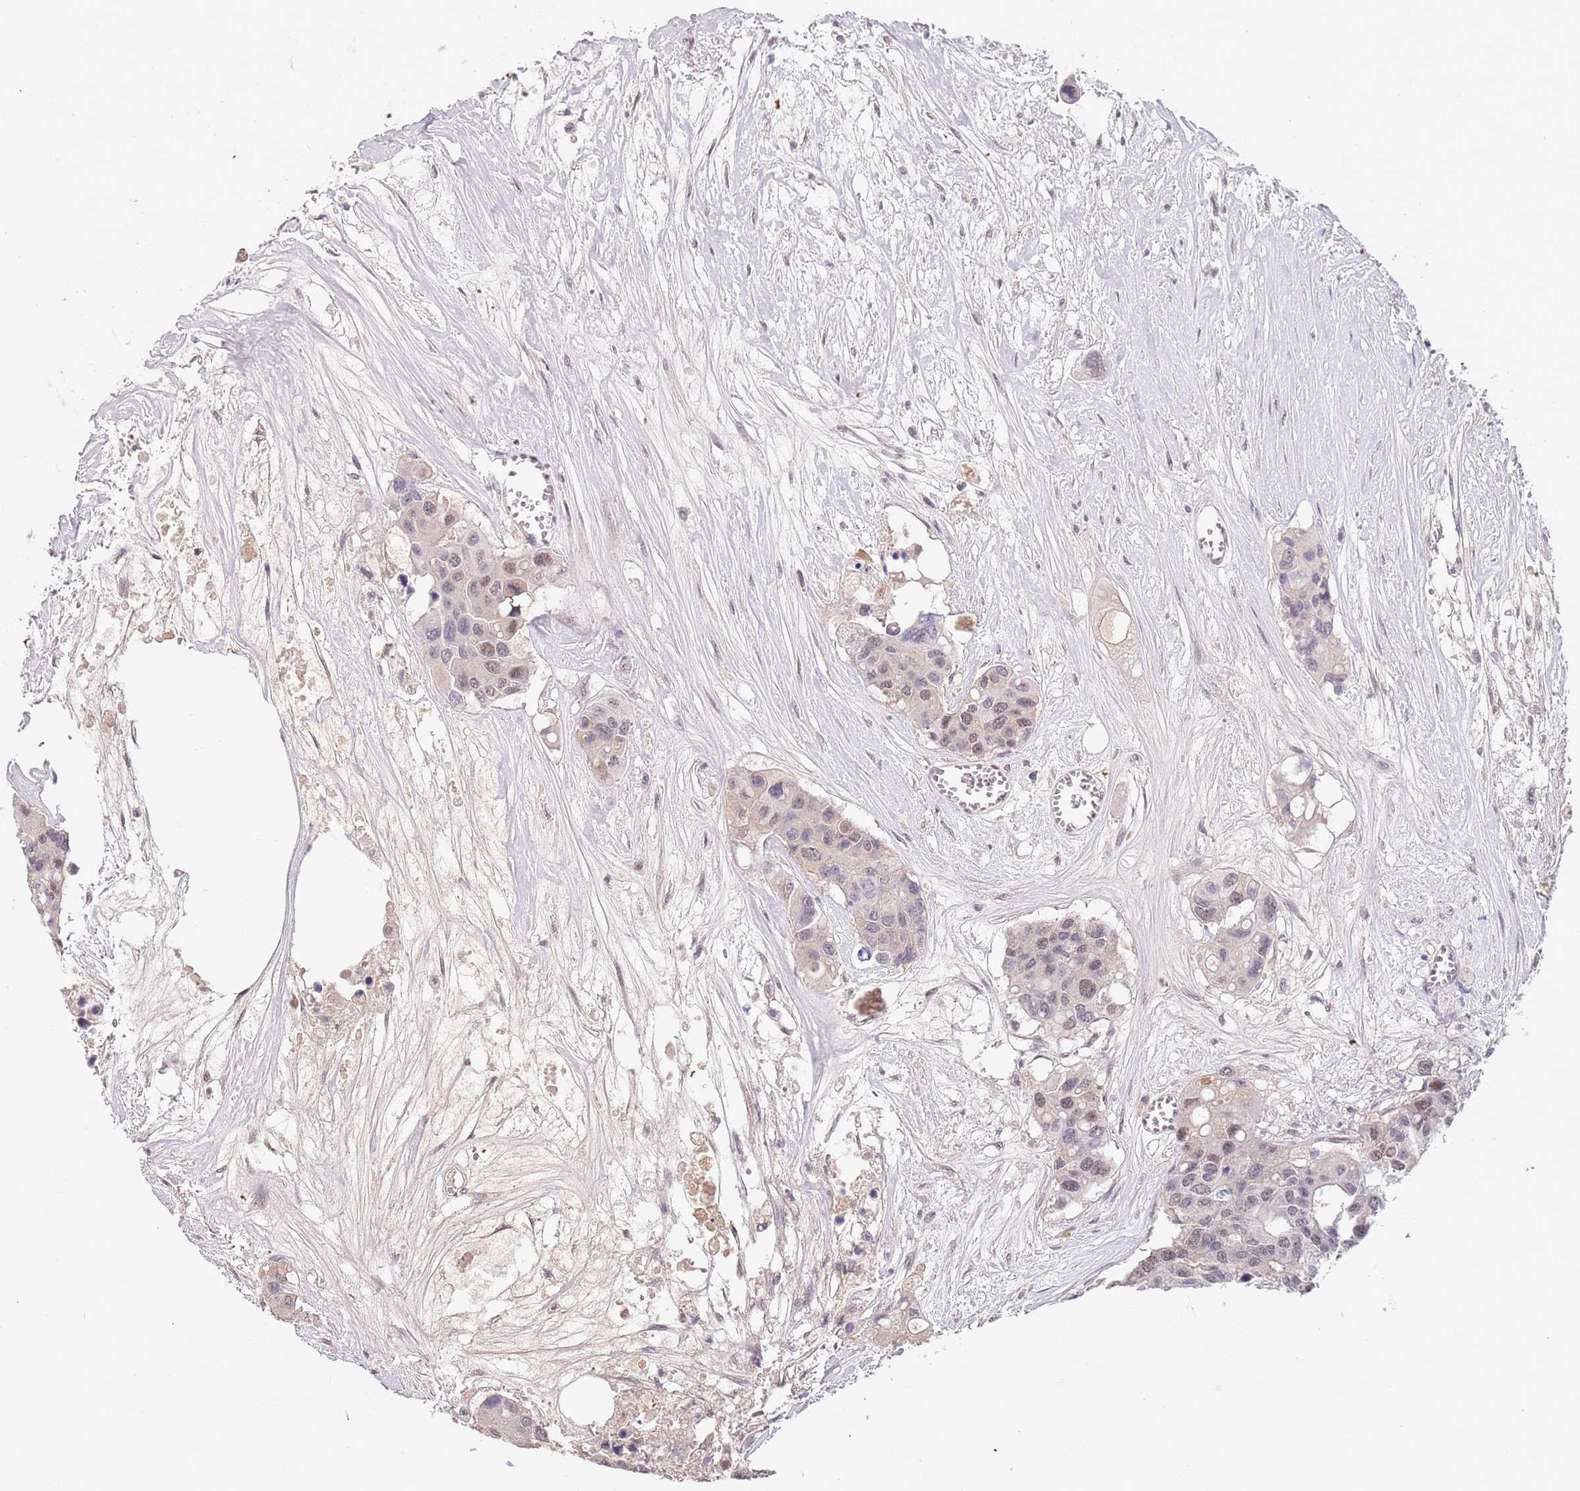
{"staining": {"intensity": "moderate", "quantity": "<25%", "location": "nuclear"}, "tissue": "colorectal cancer", "cell_type": "Tumor cells", "image_type": "cancer", "snomed": [{"axis": "morphology", "description": "Adenocarcinoma, NOS"}, {"axis": "topography", "description": "Colon"}], "caption": "Immunohistochemical staining of human colorectal cancer exhibits low levels of moderate nuclear protein positivity in about <25% of tumor cells. (Brightfield microscopy of DAB IHC at high magnification).", "gene": "CIZ1", "patient": {"sex": "male", "age": 77}}